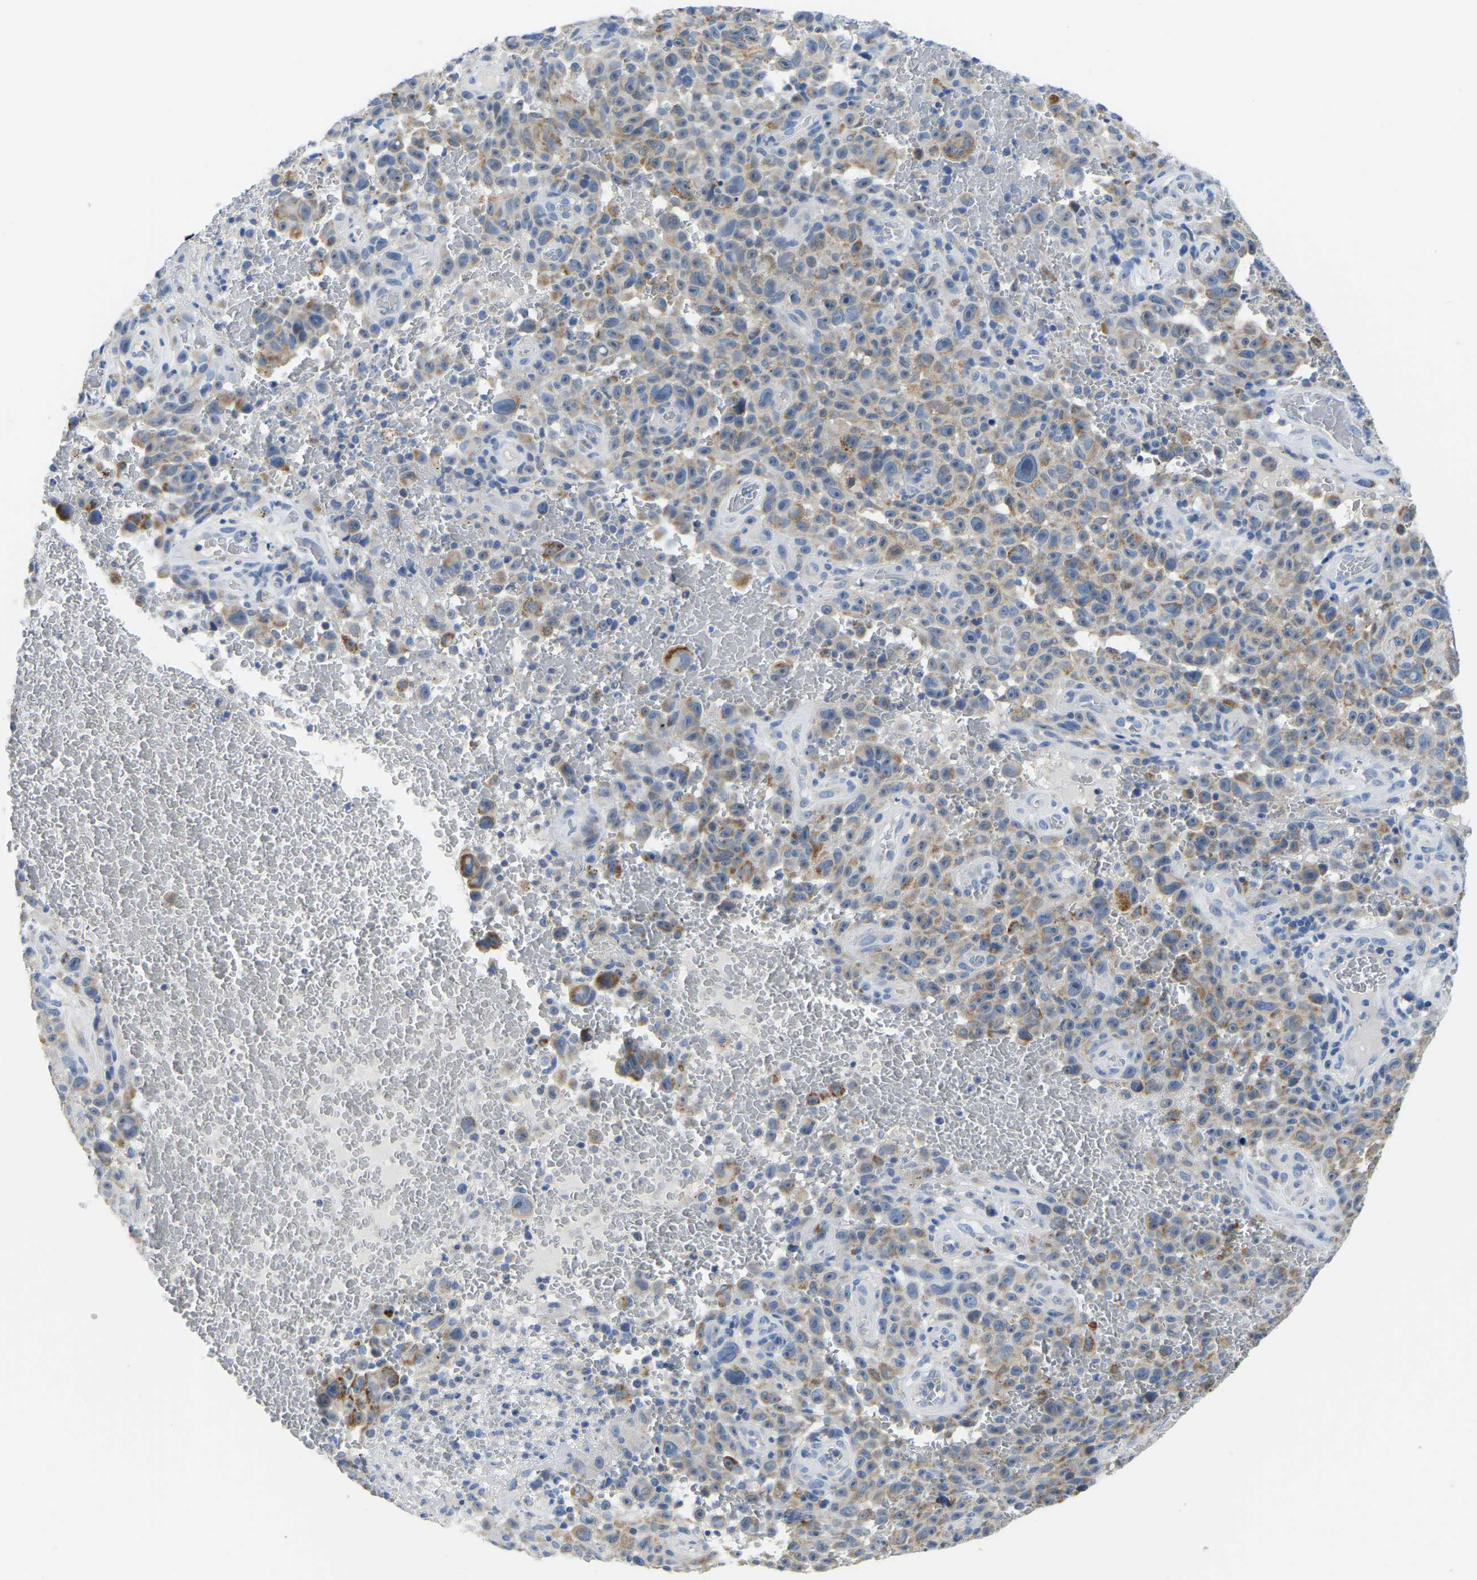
{"staining": {"intensity": "weak", "quantity": ">75%", "location": "cytoplasmic/membranous"}, "tissue": "melanoma", "cell_type": "Tumor cells", "image_type": "cancer", "snomed": [{"axis": "morphology", "description": "Malignant melanoma, NOS"}, {"axis": "topography", "description": "Skin"}], "caption": "Melanoma was stained to show a protein in brown. There is low levels of weak cytoplasmic/membranous positivity in about >75% of tumor cells.", "gene": "ETFA", "patient": {"sex": "female", "age": 82}}